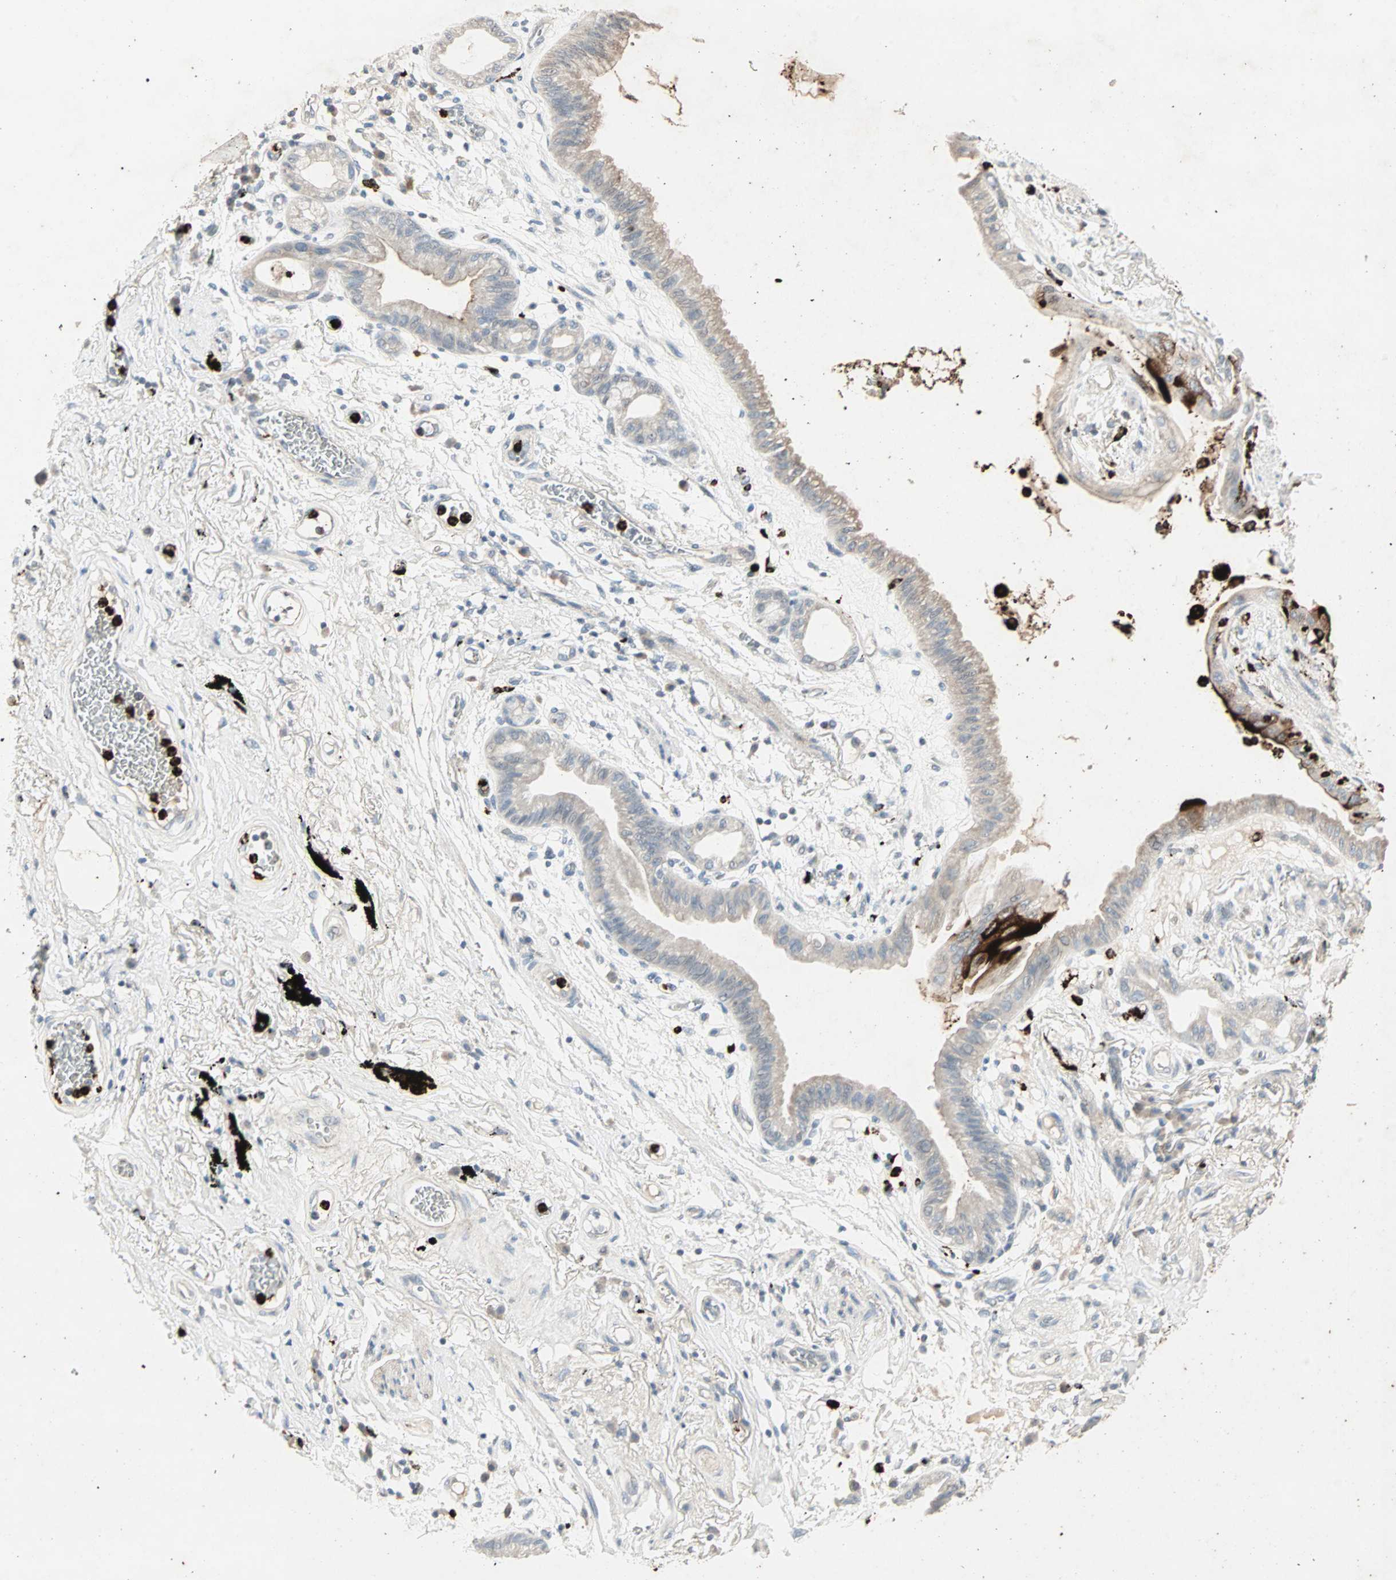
{"staining": {"intensity": "strong", "quantity": ">75%", "location": "cytoplasmic/membranous"}, "tissue": "lung cancer", "cell_type": "Tumor cells", "image_type": "cancer", "snomed": [{"axis": "morphology", "description": "Adenocarcinoma, NOS"}, {"axis": "topography", "description": "Lung"}], "caption": "Immunohistochemistry of human lung cancer (adenocarcinoma) reveals high levels of strong cytoplasmic/membranous expression in approximately >75% of tumor cells.", "gene": "CEACAM6", "patient": {"sex": "female", "age": 70}}